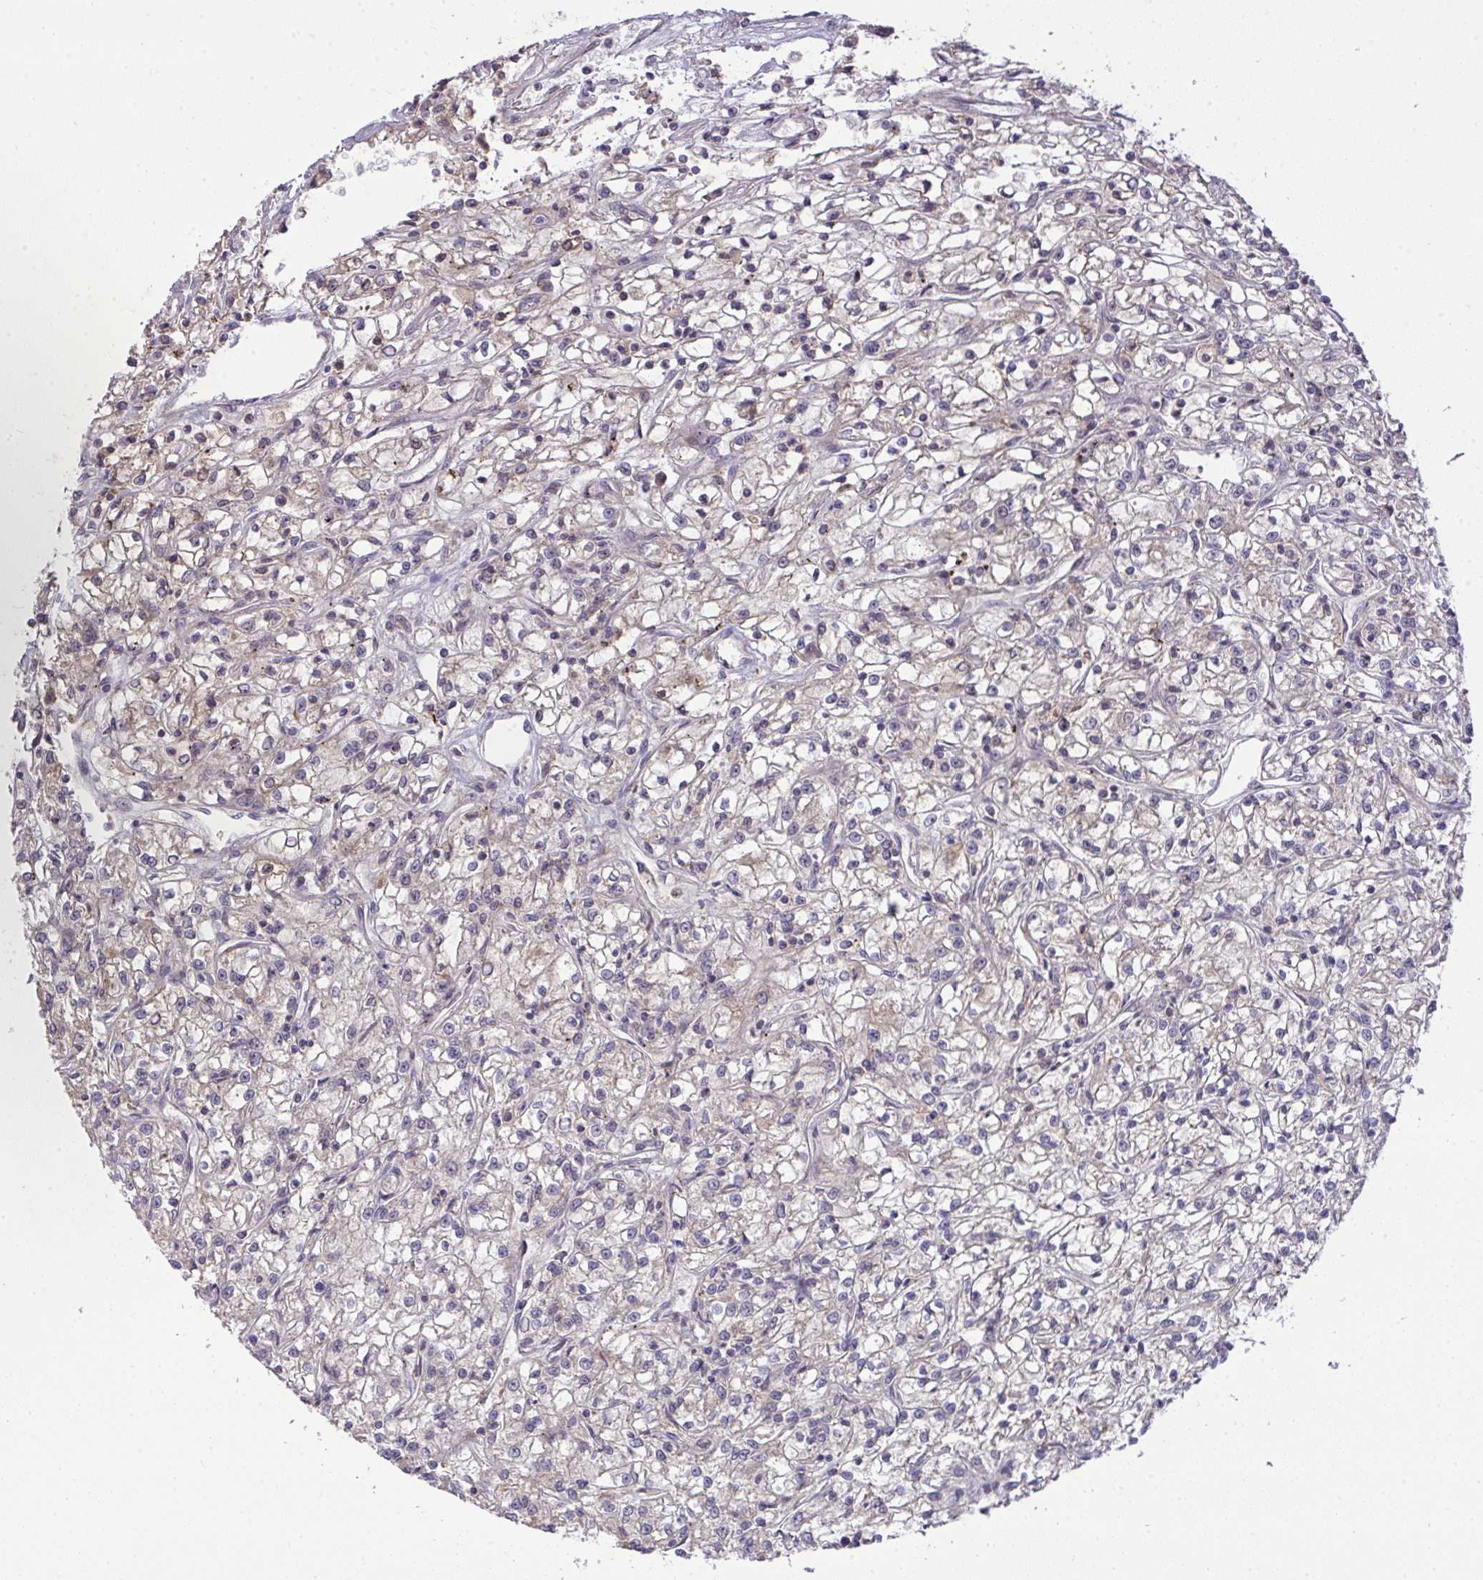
{"staining": {"intensity": "negative", "quantity": "none", "location": "none"}, "tissue": "renal cancer", "cell_type": "Tumor cells", "image_type": "cancer", "snomed": [{"axis": "morphology", "description": "Adenocarcinoma, NOS"}, {"axis": "topography", "description": "Kidney"}], "caption": "Photomicrograph shows no significant protein positivity in tumor cells of renal cancer (adenocarcinoma).", "gene": "SLC9A6", "patient": {"sex": "female", "age": 59}}